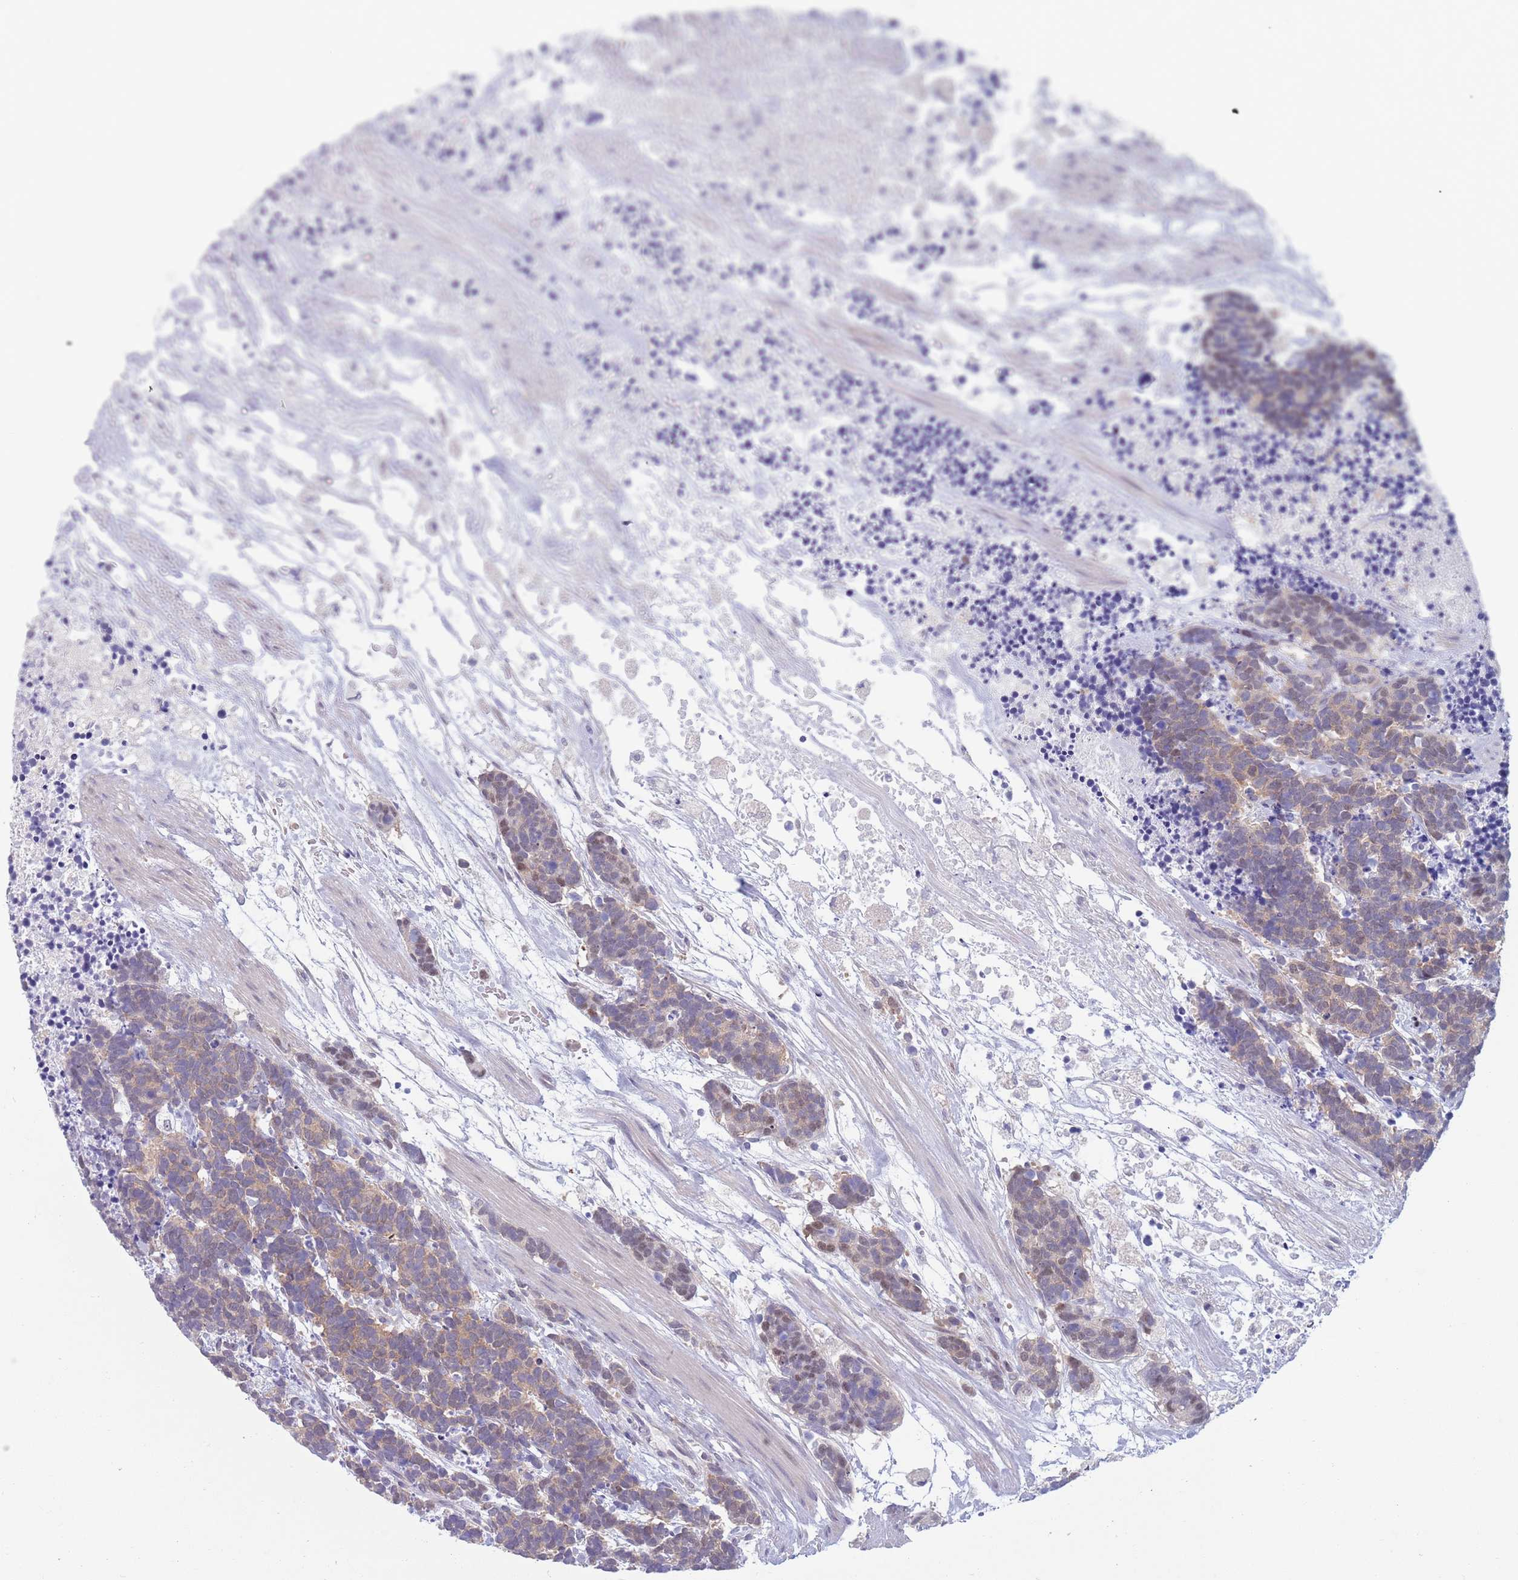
{"staining": {"intensity": "weak", "quantity": ">75%", "location": "cytoplasmic/membranous,nuclear"}, "tissue": "carcinoid", "cell_type": "Tumor cells", "image_type": "cancer", "snomed": [{"axis": "morphology", "description": "Carcinoma, NOS"}, {"axis": "morphology", "description": "Carcinoid, malignant, NOS"}, {"axis": "topography", "description": "Prostate"}], "caption": "A photomicrograph of carcinoma stained for a protein exhibits weak cytoplasmic/membranous and nuclear brown staining in tumor cells.", "gene": "CLNS1A", "patient": {"sex": "male", "age": 57}}